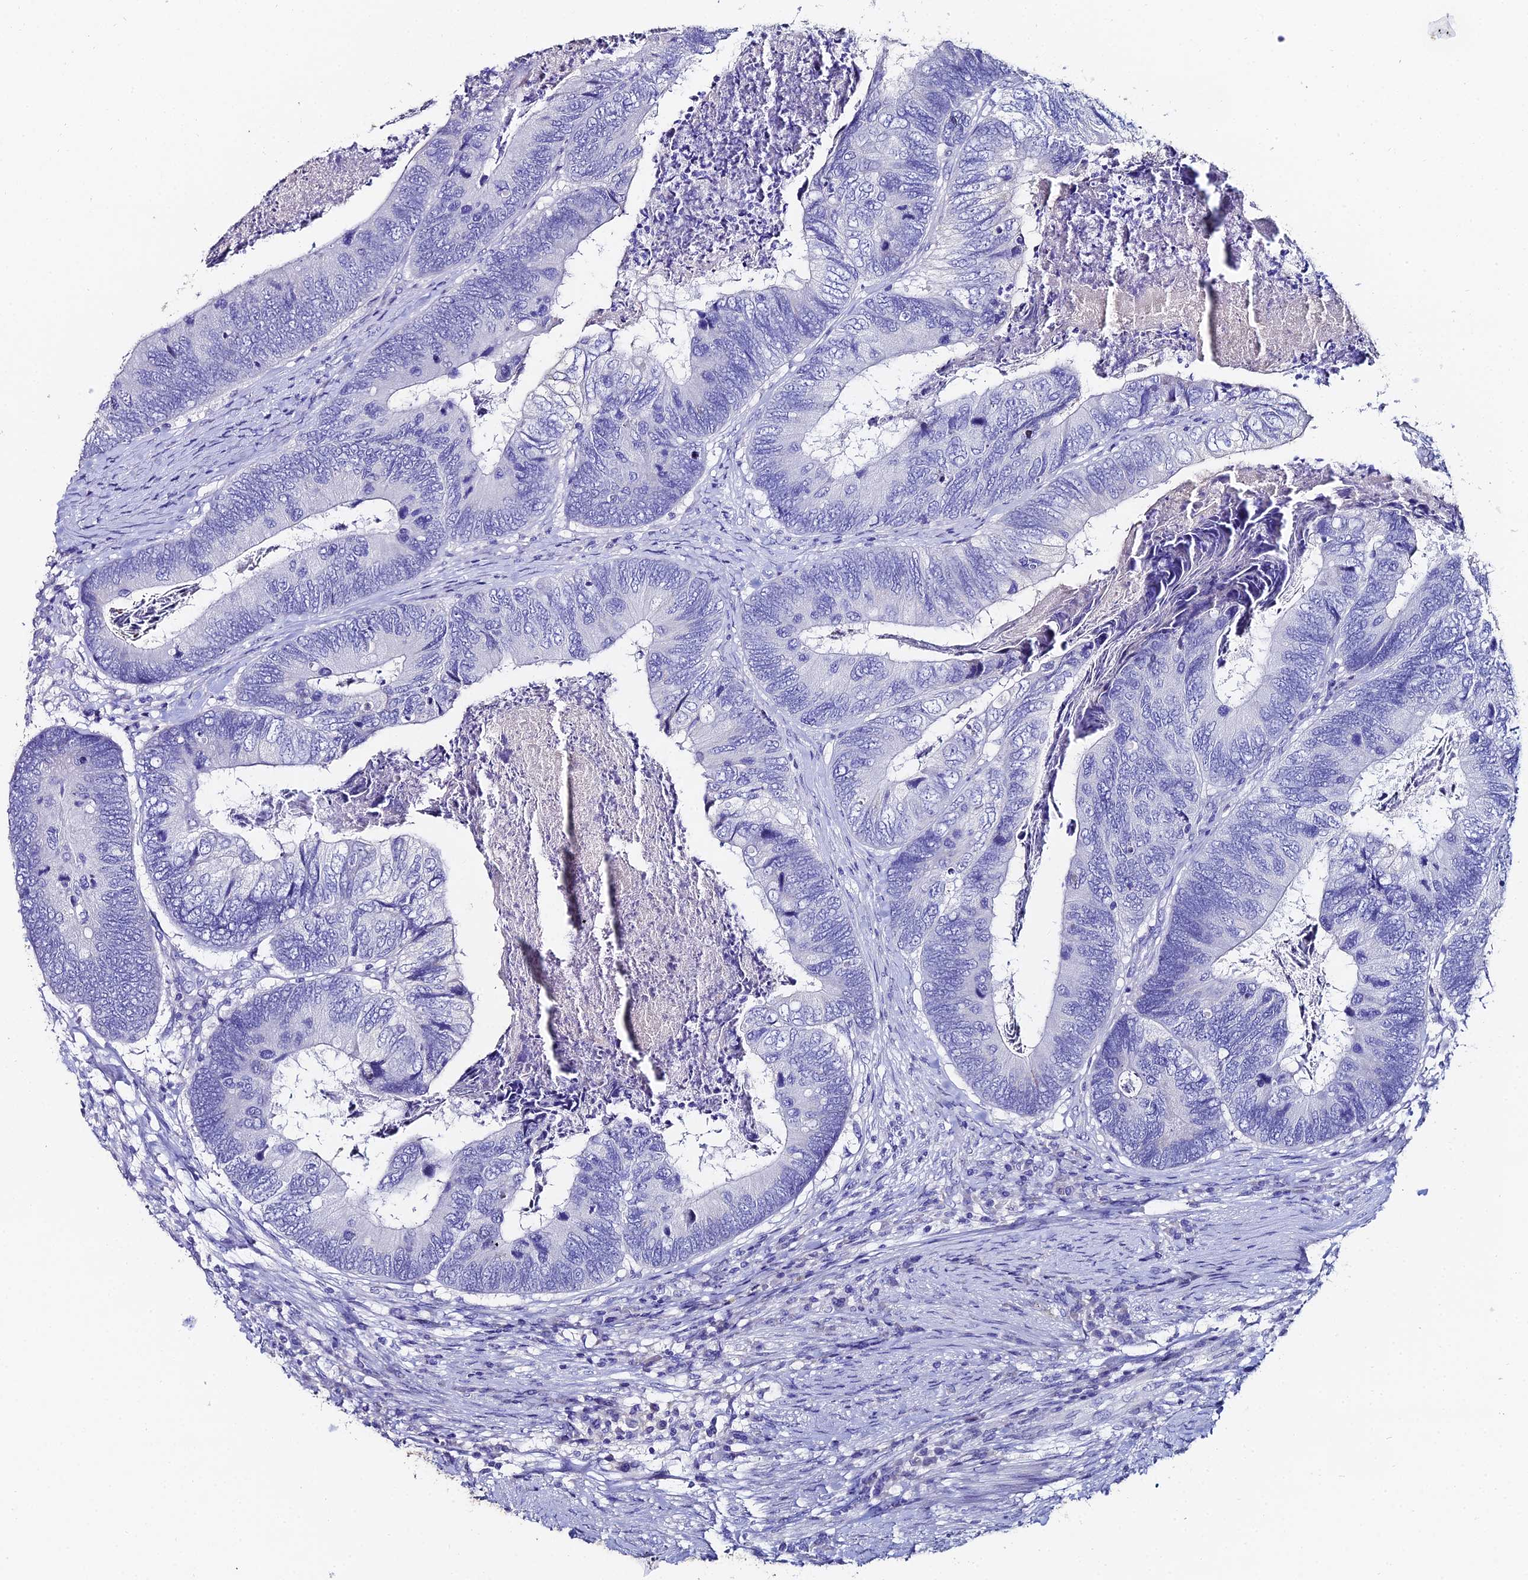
{"staining": {"intensity": "negative", "quantity": "none", "location": "none"}, "tissue": "colorectal cancer", "cell_type": "Tumor cells", "image_type": "cancer", "snomed": [{"axis": "morphology", "description": "Adenocarcinoma, NOS"}, {"axis": "topography", "description": "Colon"}], "caption": "Colorectal adenocarcinoma was stained to show a protein in brown. There is no significant positivity in tumor cells.", "gene": "ESRRG", "patient": {"sex": "female", "age": 67}}